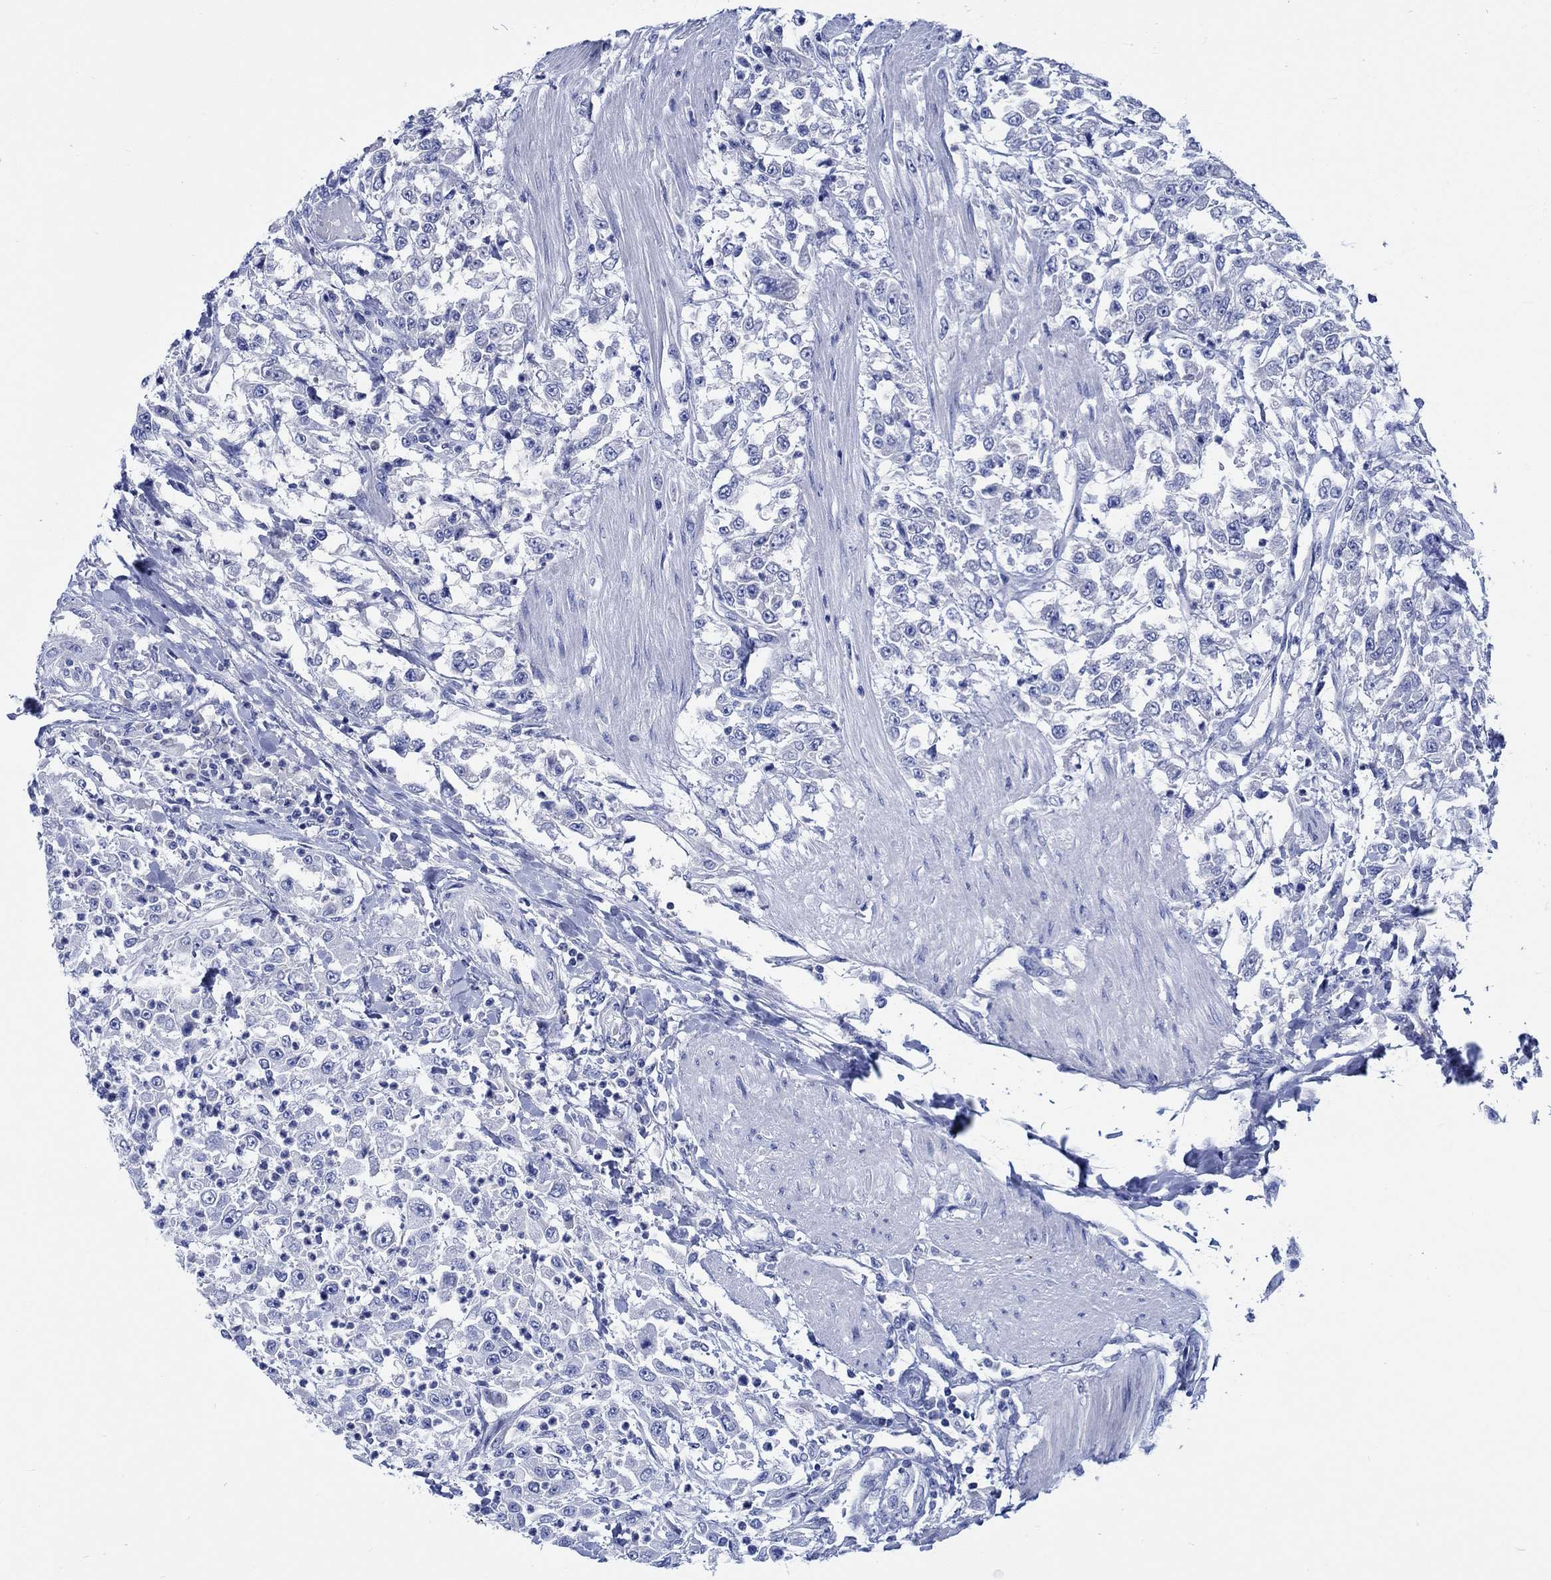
{"staining": {"intensity": "negative", "quantity": "none", "location": "none"}, "tissue": "urothelial cancer", "cell_type": "Tumor cells", "image_type": "cancer", "snomed": [{"axis": "morphology", "description": "Urothelial carcinoma, High grade"}, {"axis": "topography", "description": "Urinary bladder"}], "caption": "Immunohistochemical staining of human urothelial carcinoma (high-grade) demonstrates no significant positivity in tumor cells. (Stains: DAB (3,3'-diaminobenzidine) immunohistochemistry with hematoxylin counter stain, Microscopy: brightfield microscopy at high magnification).", "gene": "PTPRN2", "patient": {"sex": "male", "age": 46}}